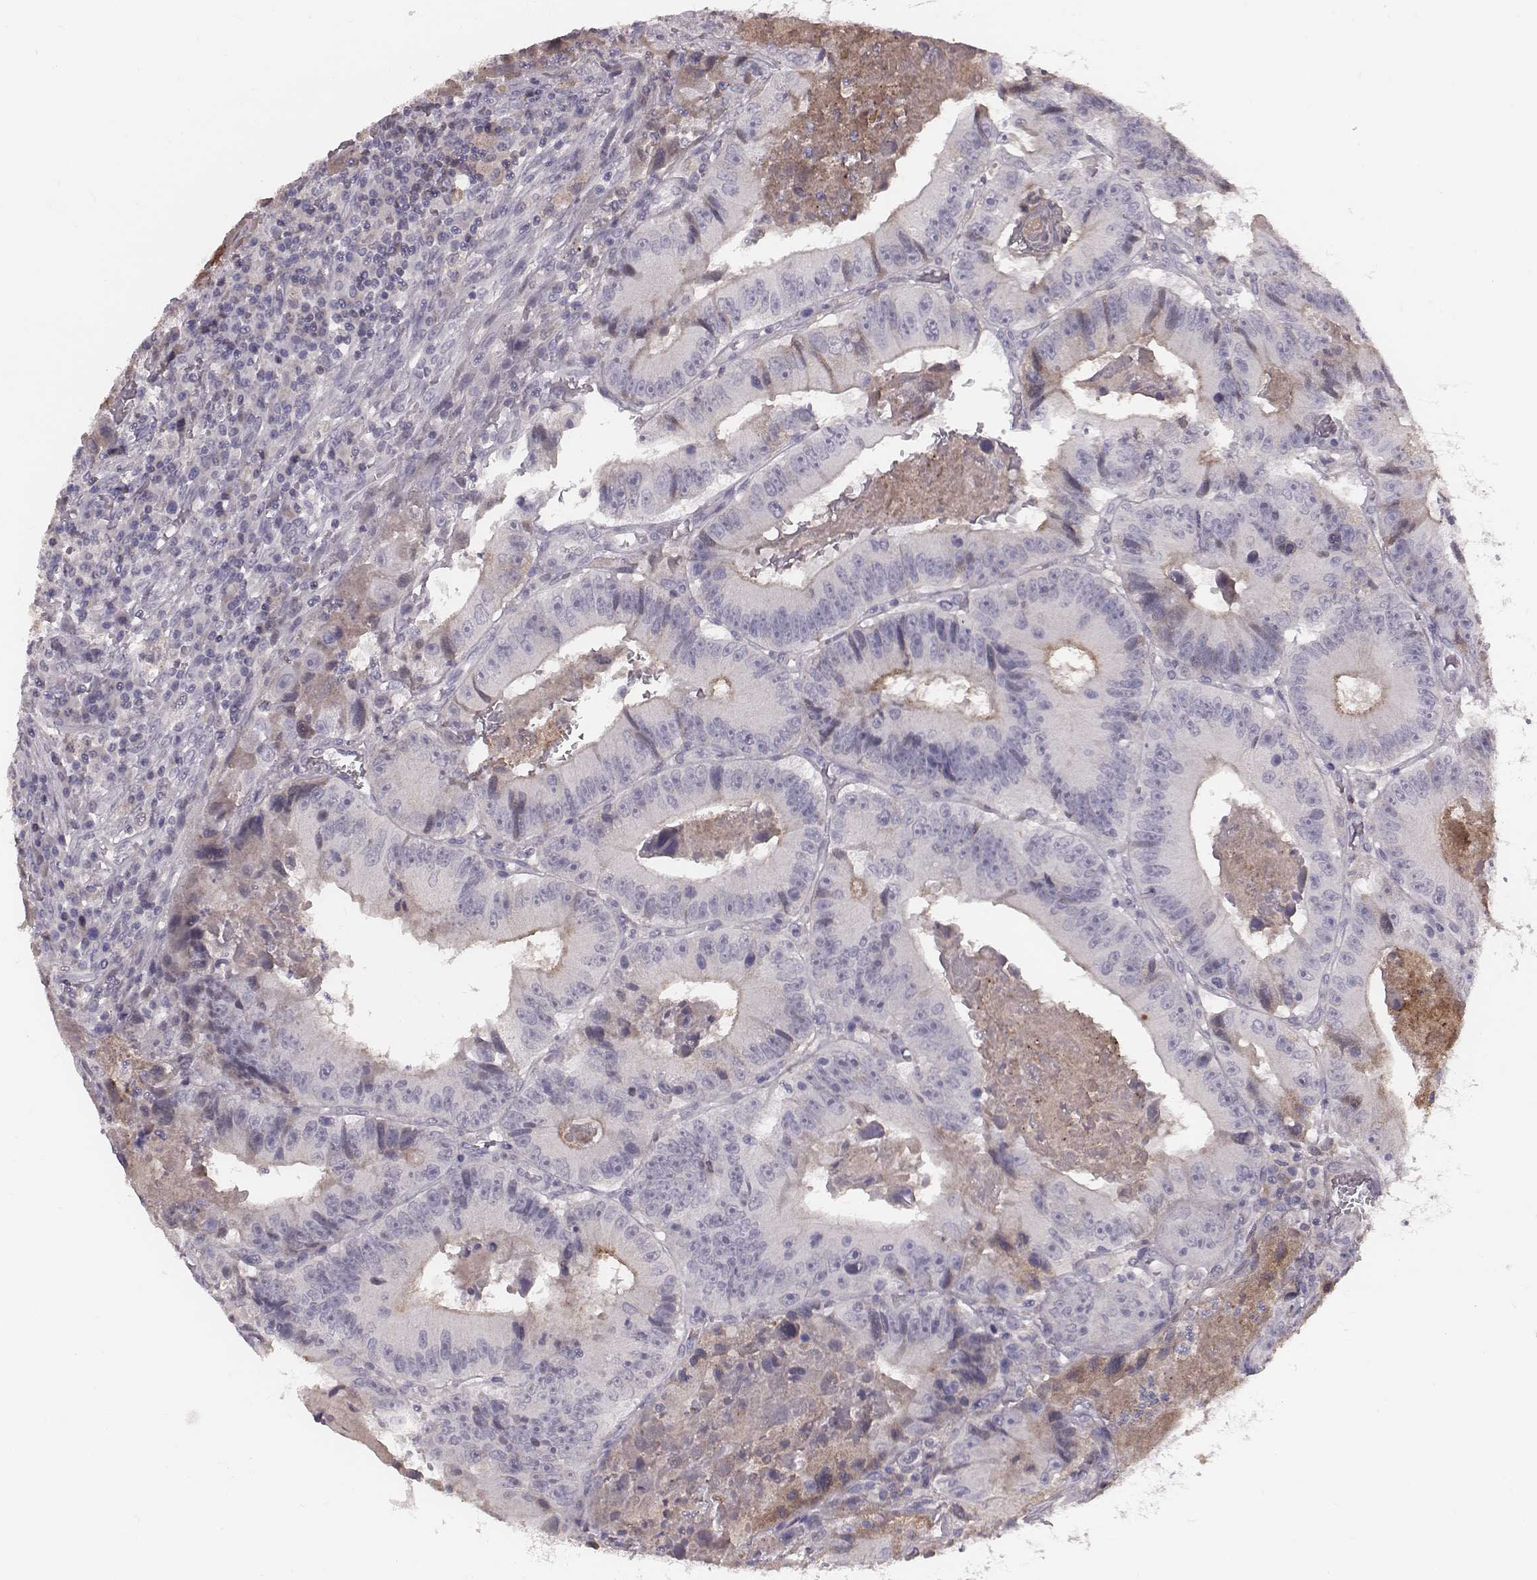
{"staining": {"intensity": "negative", "quantity": "none", "location": "none"}, "tissue": "colorectal cancer", "cell_type": "Tumor cells", "image_type": "cancer", "snomed": [{"axis": "morphology", "description": "Adenocarcinoma, NOS"}, {"axis": "topography", "description": "Colon"}], "caption": "IHC image of human colorectal cancer (adenocarcinoma) stained for a protein (brown), which displays no expression in tumor cells. The staining is performed using DAB (3,3'-diaminobenzidine) brown chromogen with nuclei counter-stained in using hematoxylin.", "gene": "CFTR", "patient": {"sex": "female", "age": 86}}